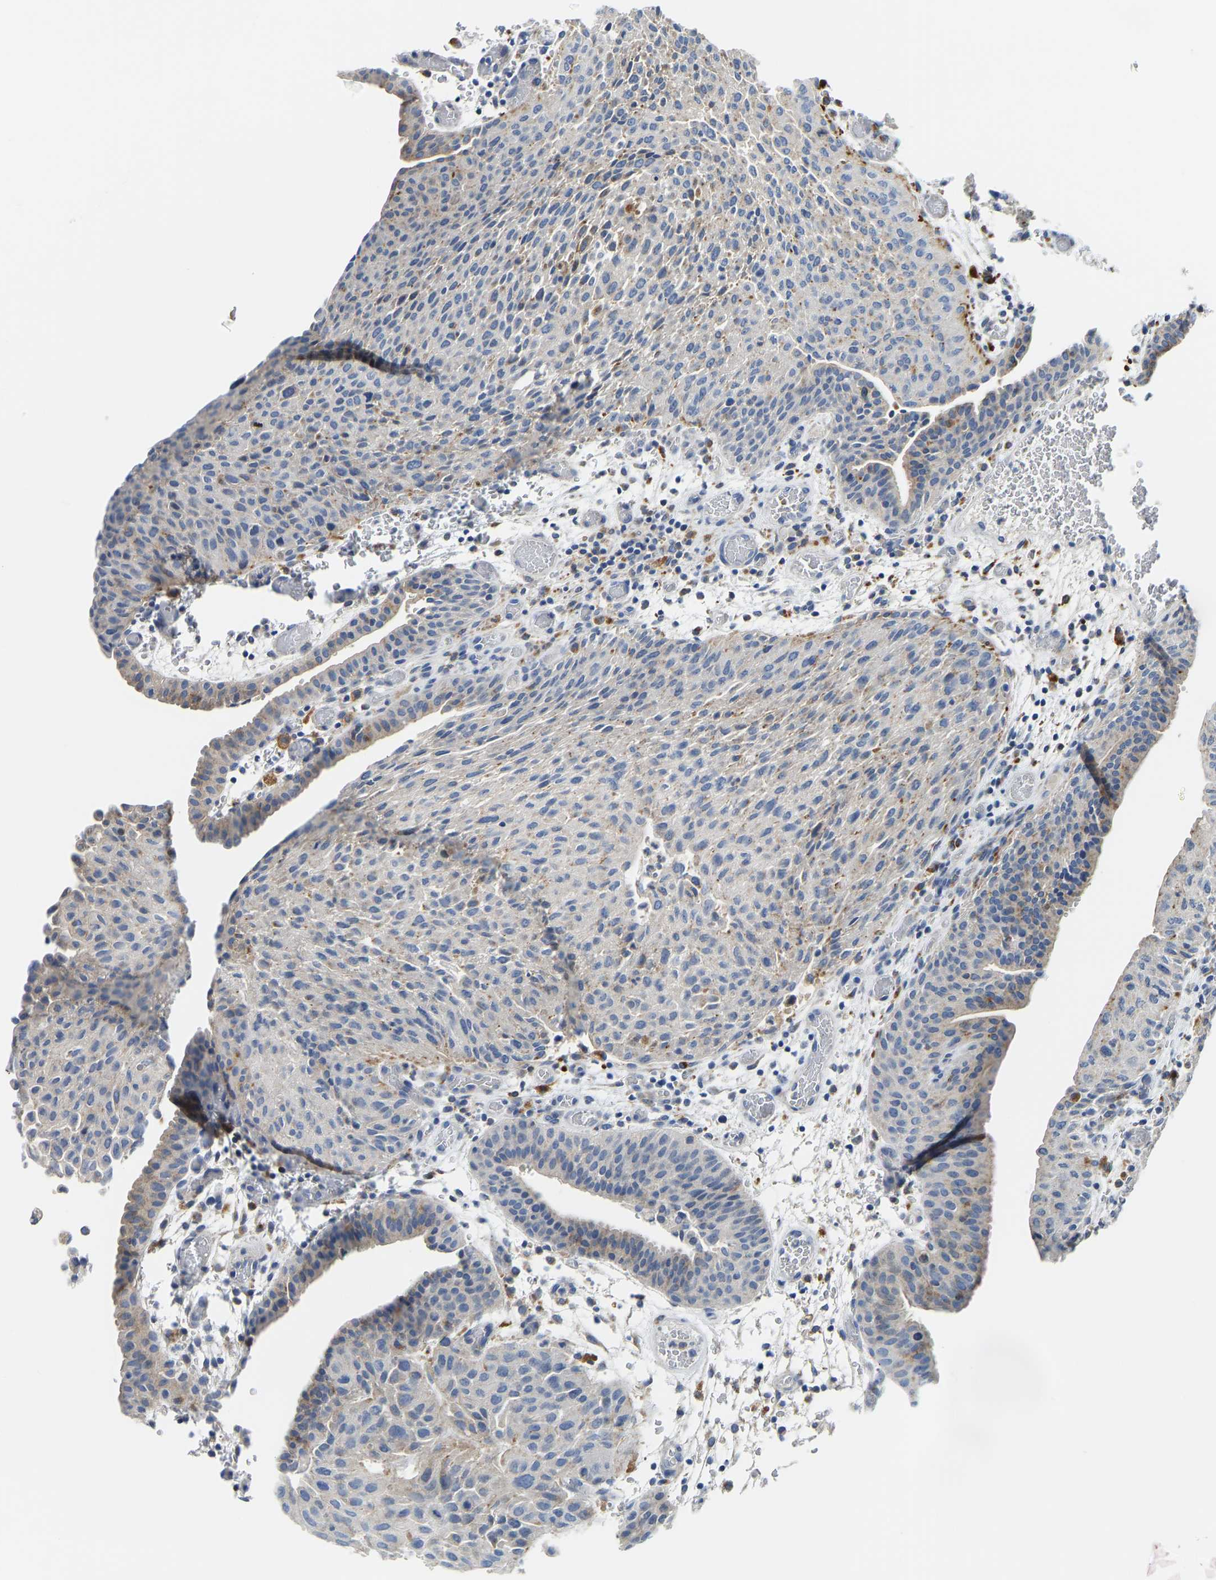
{"staining": {"intensity": "negative", "quantity": "none", "location": "none"}, "tissue": "urothelial cancer", "cell_type": "Tumor cells", "image_type": "cancer", "snomed": [{"axis": "morphology", "description": "Urothelial carcinoma, Low grade"}, {"axis": "morphology", "description": "Urothelial carcinoma, High grade"}, {"axis": "topography", "description": "Urinary bladder"}], "caption": "This is an immunohistochemistry (IHC) image of human urothelial carcinoma (high-grade). There is no staining in tumor cells.", "gene": "ATP6V1E1", "patient": {"sex": "male", "age": 35}}